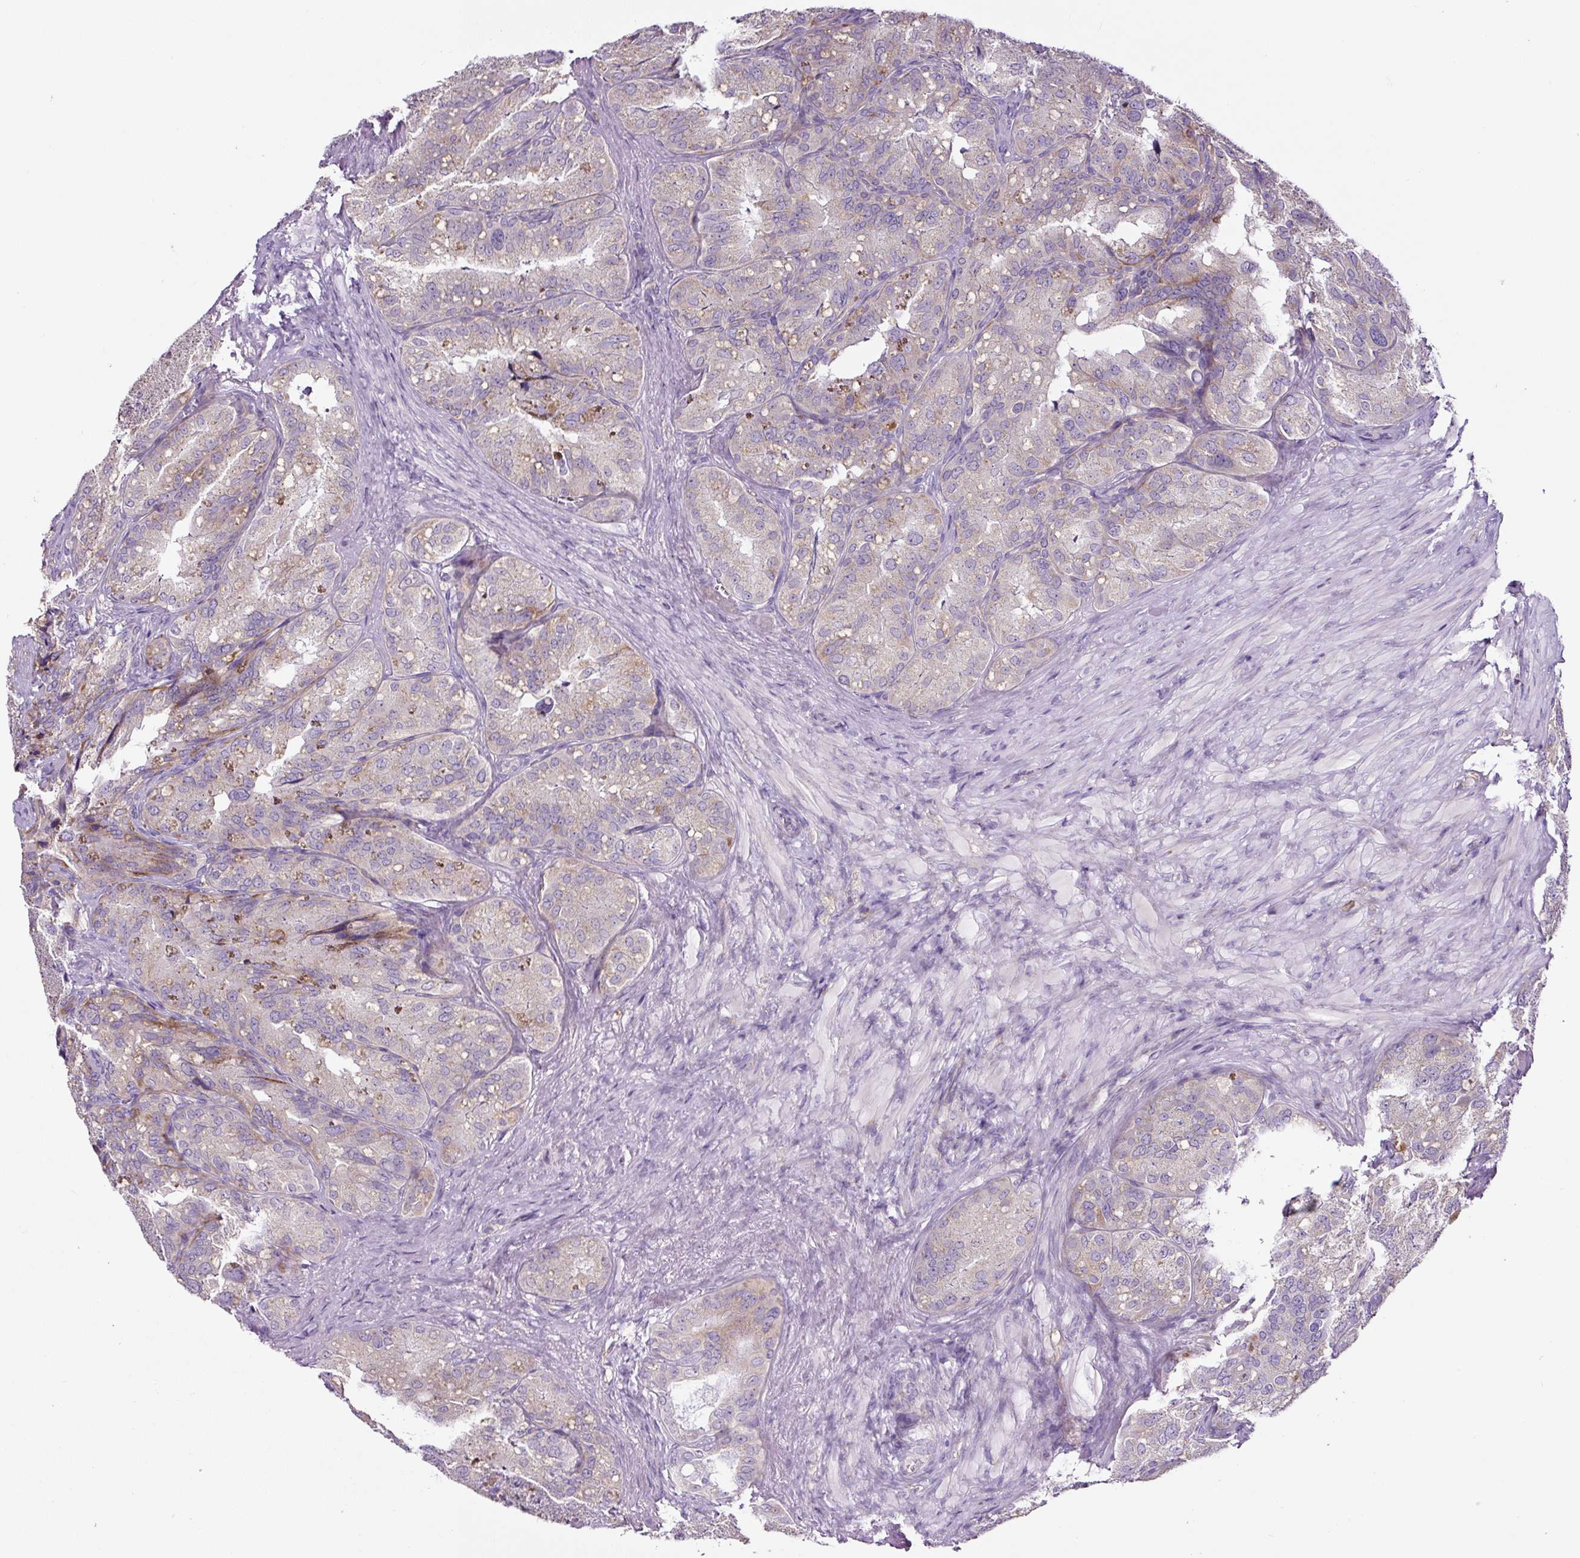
{"staining": {"intensity": "weak", "quantity": "<25%", "location": "cytoplasmic/membranous"}, "tissue": "seminal vesicle", "cell_type": "Glandular cells", "image_type": "normal", "snomed": [{"axis": "morphology", "description": "Normal tissue, NOS"}, {"axis": "topography", "description": "Seminal veicle"}], "caption": "This is an IHC image of normal seminal vesicle. There is no expression in glandular cells.", "gene": "HPS4", "patient": {"sex": "male", "age": 69}}